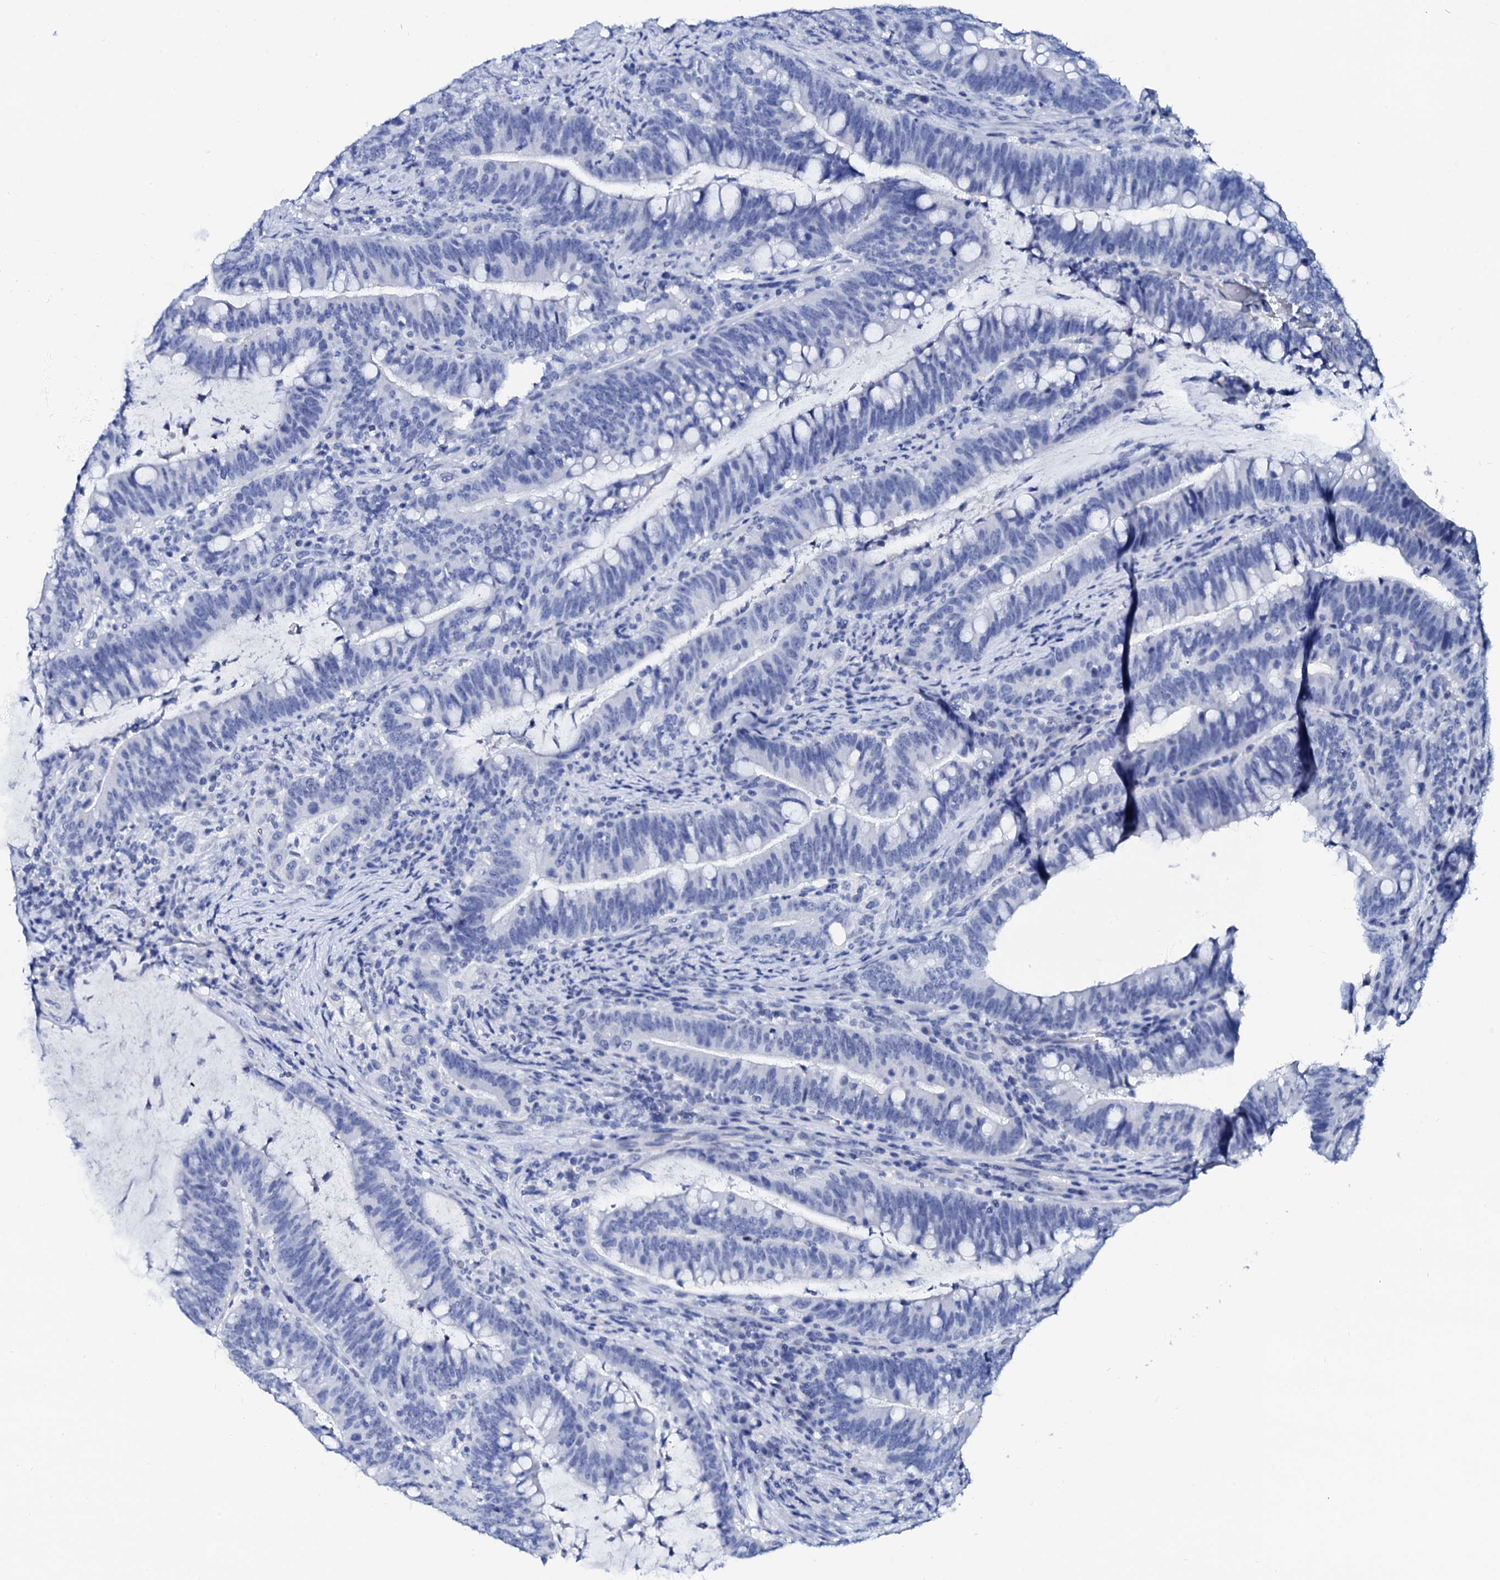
{"staining": {"intensity": "negative", "quantity": "none", "location": "none"}, "tissue": "colorectal cancer", "cell_type": "Tumor cells", "image_type": "cancer", "snomed": [{"axis": "morphology", "description": "Adenocarcinoma, NOS"}, {"axis": "topography", "description": "Colon"}], "caption": "Micrograph shows no significant protein expression in tumor cells of adenocarcinoma (colorectal).", "gene": "SPATA19", "patient": {"sex": "female", "age": 66}}